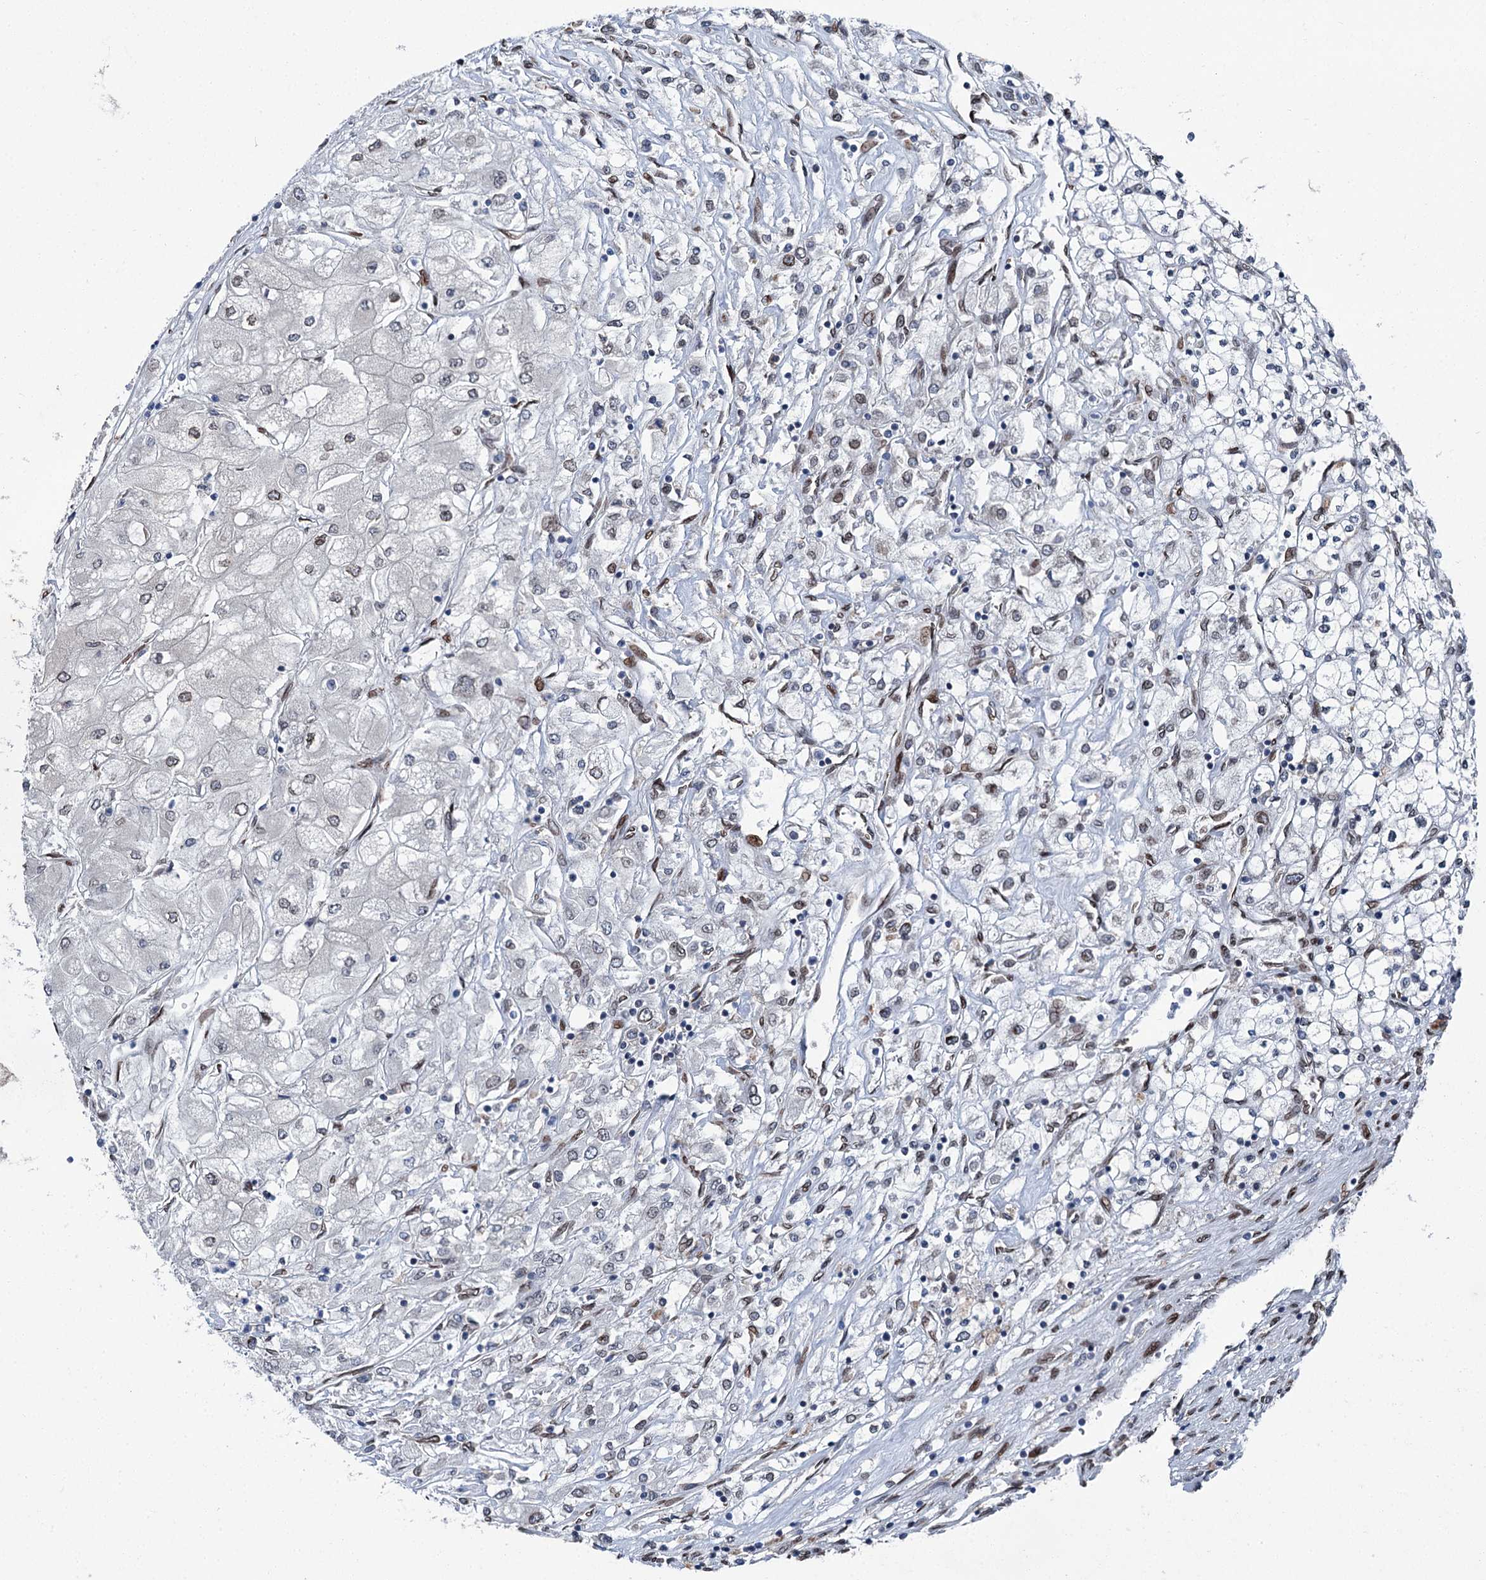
{"staining": {"intensity": "negative", "quantity": "none", "location": "none"}, "tissue": "renal cancer", "cell_type": "Tumor cells", "image_type": "cancer", "snomed": [{"axis": "morphology", "description": "Adenocarcinoma, NOS"}, {"axis": "topography", "description": "Kidney"}], "caption": "A micrograph of human adenocarcinoma (renal) is negative for staining in tumor cells. Brightfield microscopy of immunohistochemistry (IHC) stained with DAB (brown) and hematoxylin (blue), captured at high magnification.", "gene": "MRPL14", "patient": {"sex": "male", "age": 80}}